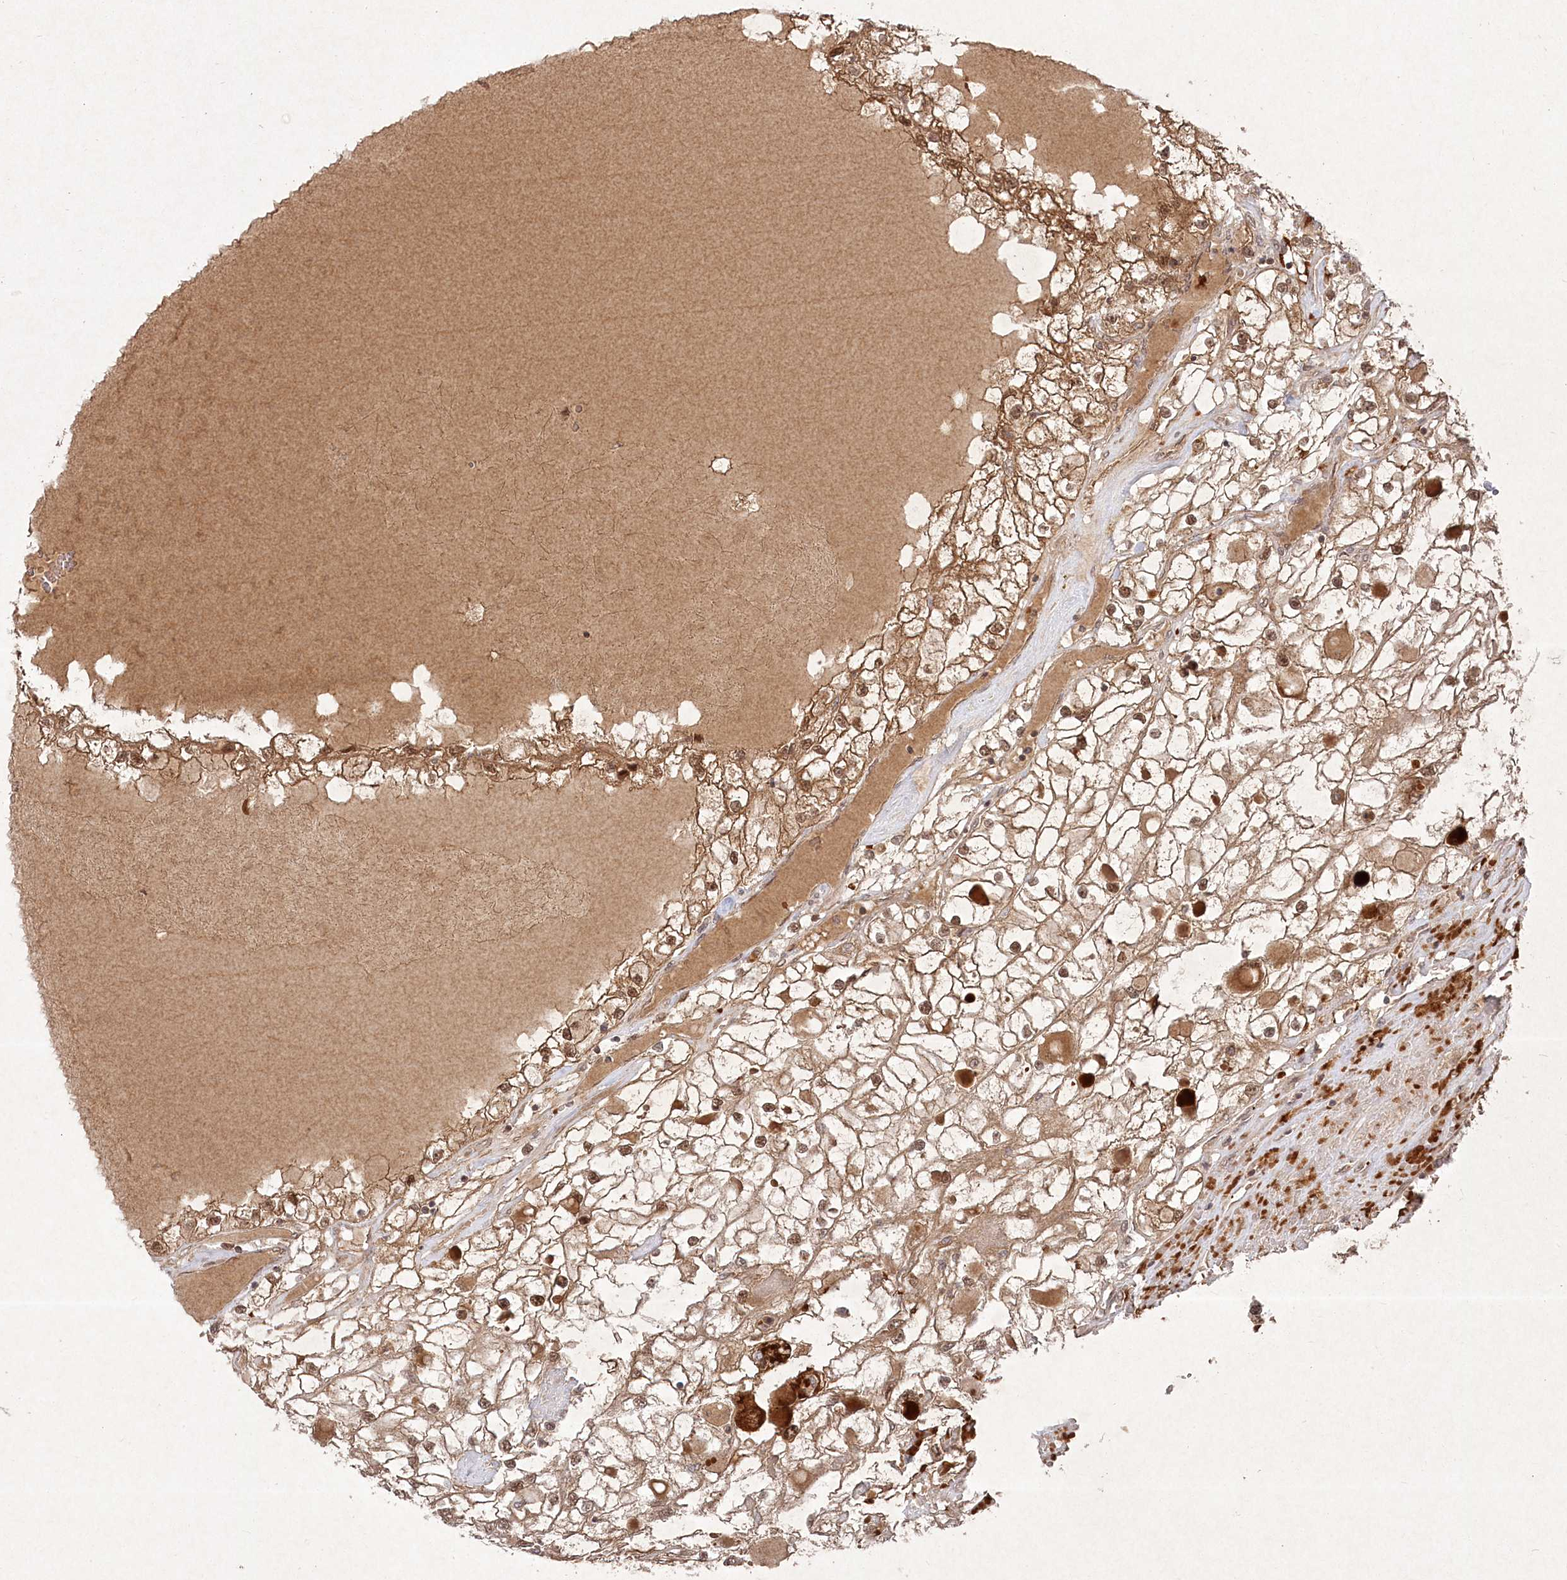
{"staining": {"intensity": "moderate", "quantity": ">75%", "location": "cytoplasmic/membranous,nuclear"}, "tissue": "renal cancer", "cell_type": "Tumor cells", "image_type": "cancer", "snomed": [{"axis": "morphology", "description": "Adenocarcinoma, NOS"}, {"axis": "topography", "description": "Kidney"}], "caption": "IHC image of neoplastic tissue: human renal cancer stained using immunohistochemistry shows medium levels of moderate protein expression localized specifically in the cytoplasmic/membranous and nuclear of tumor cells, appearing as a cytoplasmic/membranous and nuclear brown color.", "gene": "FBXL17", "patient": {"sex": "male", "age": 68}}